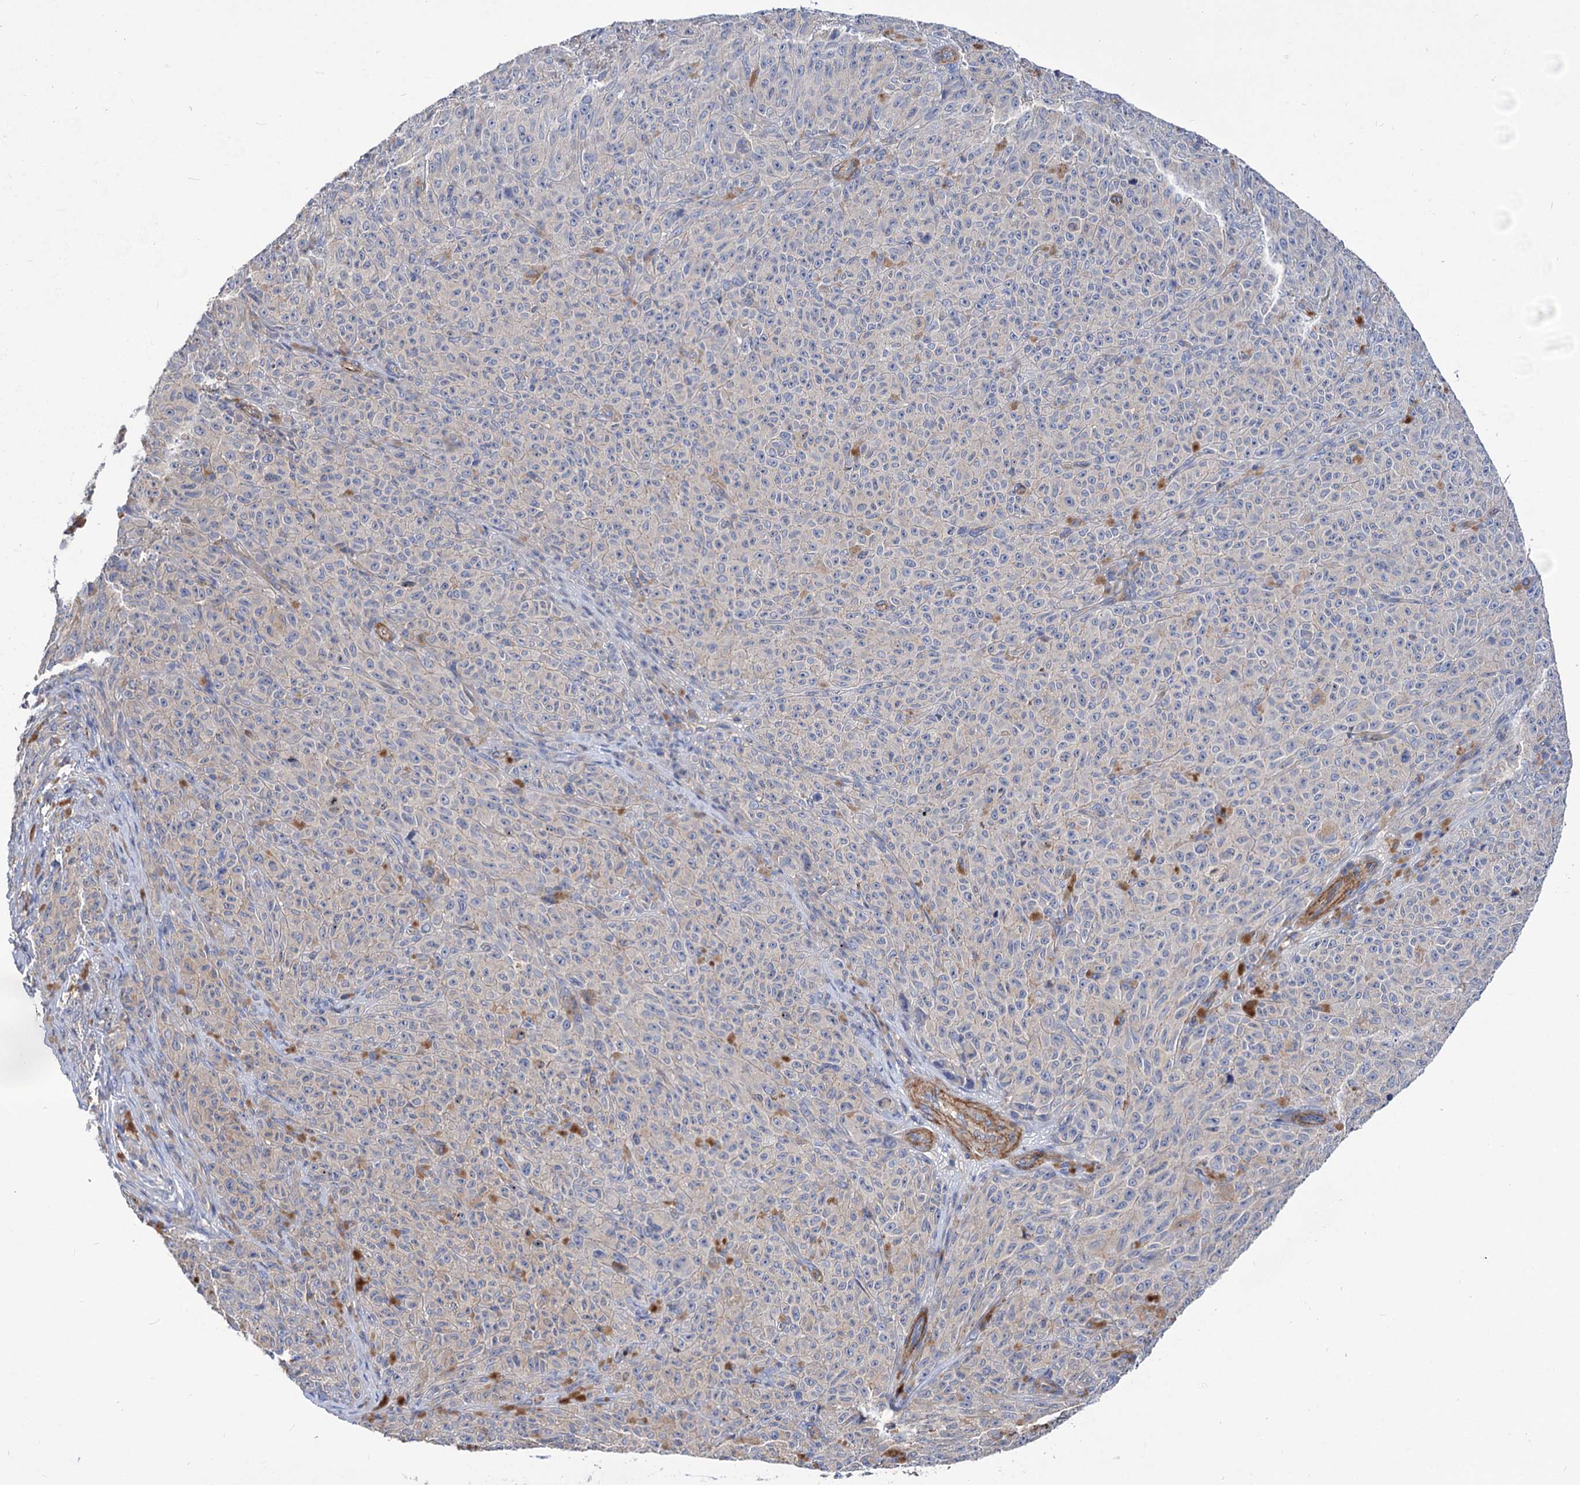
{"staining": {"intensity": "negative", "quantity": "none", "location": "none"}, "tissue": "melanoma", "cell_type": "Tumor cells", "image_type": "cancer", "snomed": [{"axis": "morphology", "description": "Malignant melanoma, NOS"}, {"axis": "topography", "description": "Skin"}], "caption": "Protein analysis of melanoma displays no significant positivity in tumor cells.", "gene": "NUDCD2", "patient": {"sex": "female", "age": 82}}